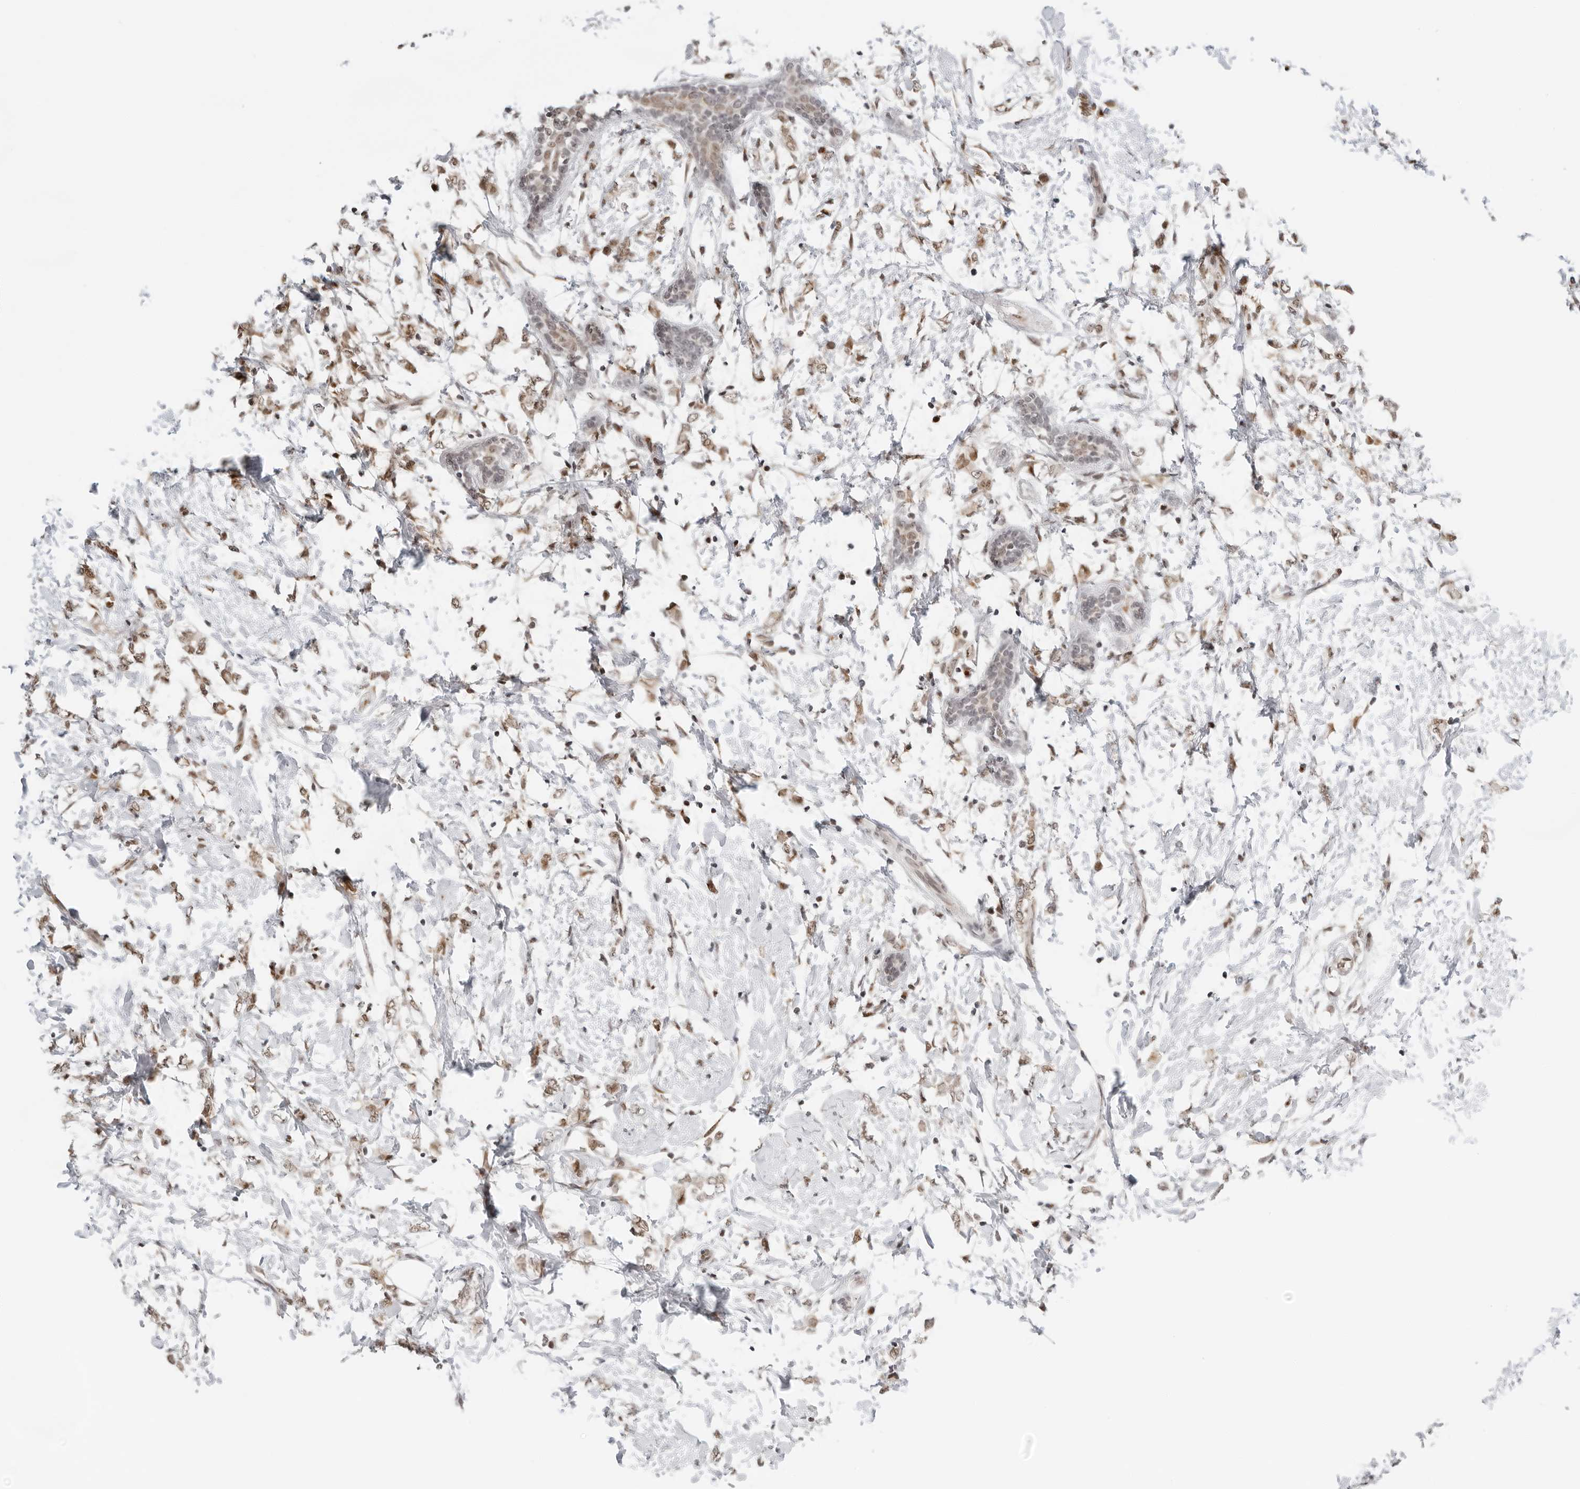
{"staining": {"intensity": "moderate", "quantity": ">75%", "location": "cytoplasmic/membranous"}, "tissue": "breast cancer", "cell_type": "Tumor cells", "image_type": "cancer", "snomed": [{"axis": "morphology", "description": "Normal tissue, NOS"}, {"axis": "morphology", "description": "Lobular carcinoma"}, {"axis": "topography", "description": "Breast"}], "caption": "High-magnification brightfield microscopy of breast cancer (lobular carcinoma) stained with DAB (3,3'-diaminobenzidine) (brown) and counterstained with hematoxylin (blue). tumor cells exhibit moderate cytoplasmic/membranous staining is appreciated in about>75% of cells.", "gene": "TOX4", "patient": {"sex": "female", "age": 47}}